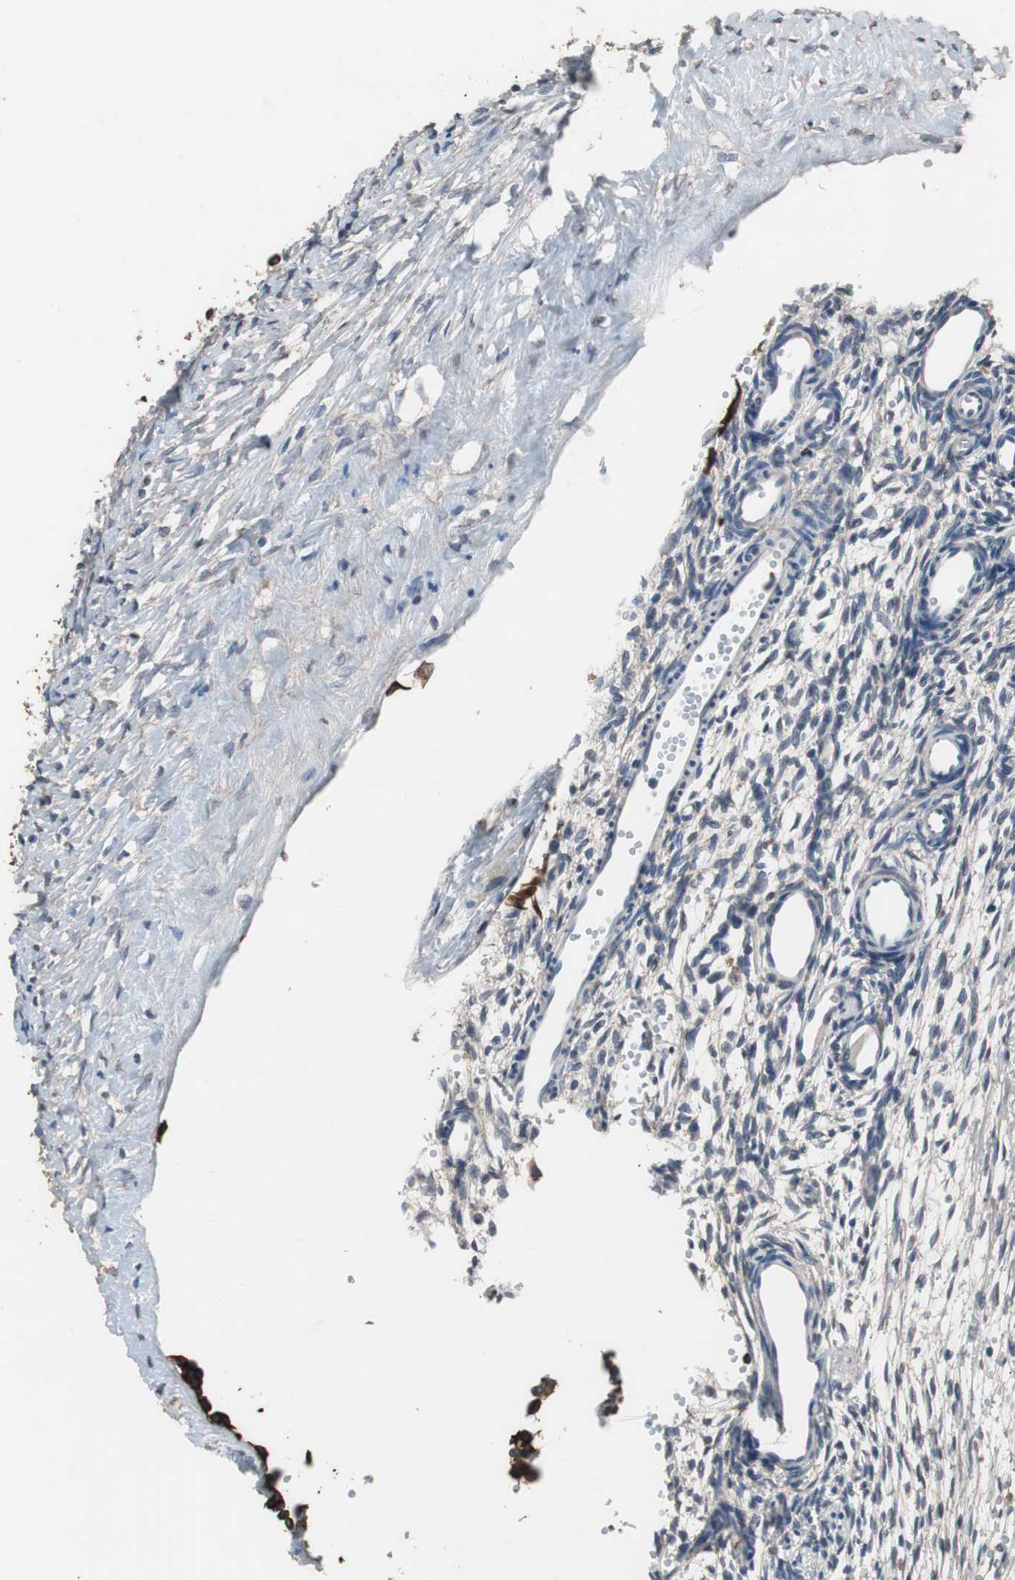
{"staining": {"intensity": "negative", "quantity": "none", "location": "none"}, "tissue": "ovary", "cell_type": "Ovarian stroma cells", "image_type": "normal", "snomed": [{"axis": "morphology", "description": "Normal tissue, NOS"}, {"axis": "topography", "description": "Ovary"}], "caption": "Micrograph shows no significant protein staining in ovarian stroma cells of normal ovary.", "gene": "USP10", "patient": {"sex": "female", "age": 35}}